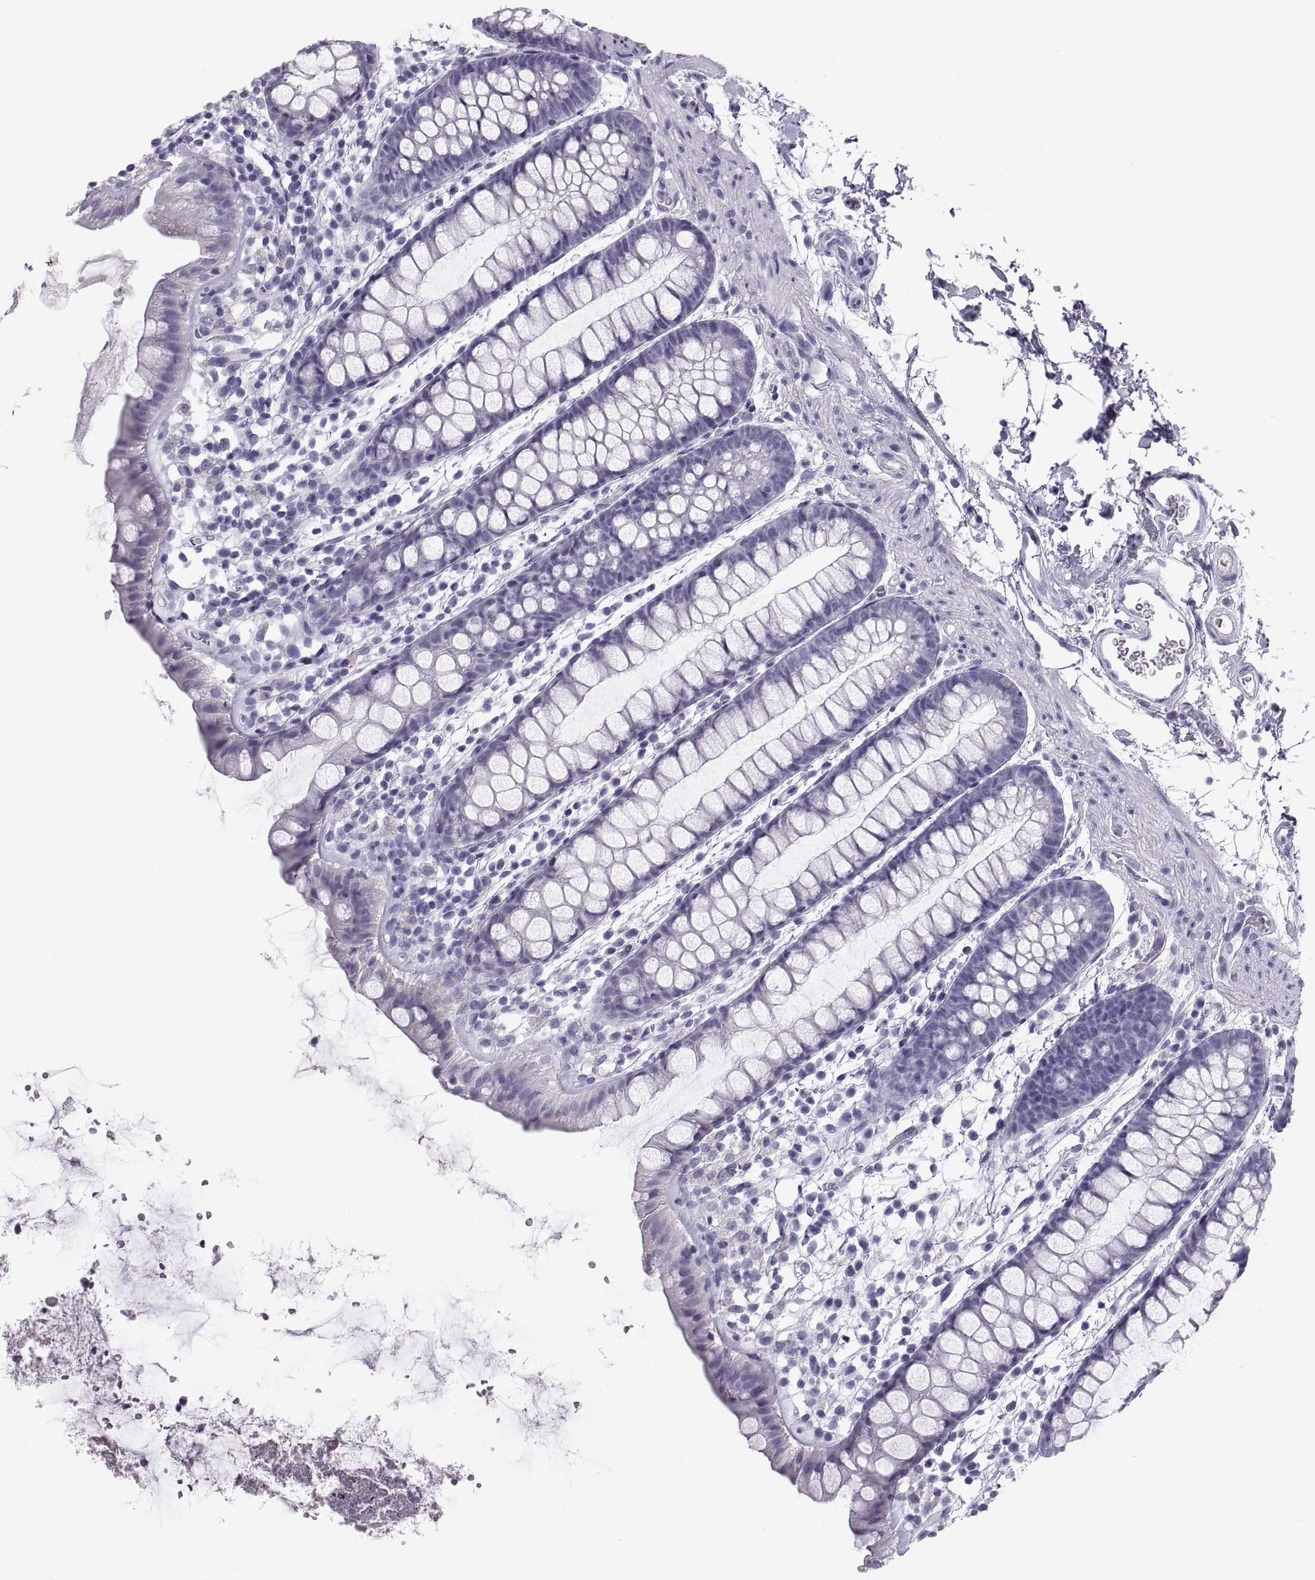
{"staining": {"intensity": "moderate", "quantity": "<25%", "location": "cytoplasmic/membranous"}, "tissue": "rectum", "cell_type": "Glandular cells", "image_type": "normal", "snomed": [{"axis": "morphology", "description": "Normal tissue, NOS"}, {"axis": "topography", "description": "Rectum"}], "caption": "The immunohistochemical stain shows moderate cytoplasmic/membranous staining in glandular cells of unremarkable rectum.", "gene": "PAX2", "patient": {"sex": "male", "age": 57}}